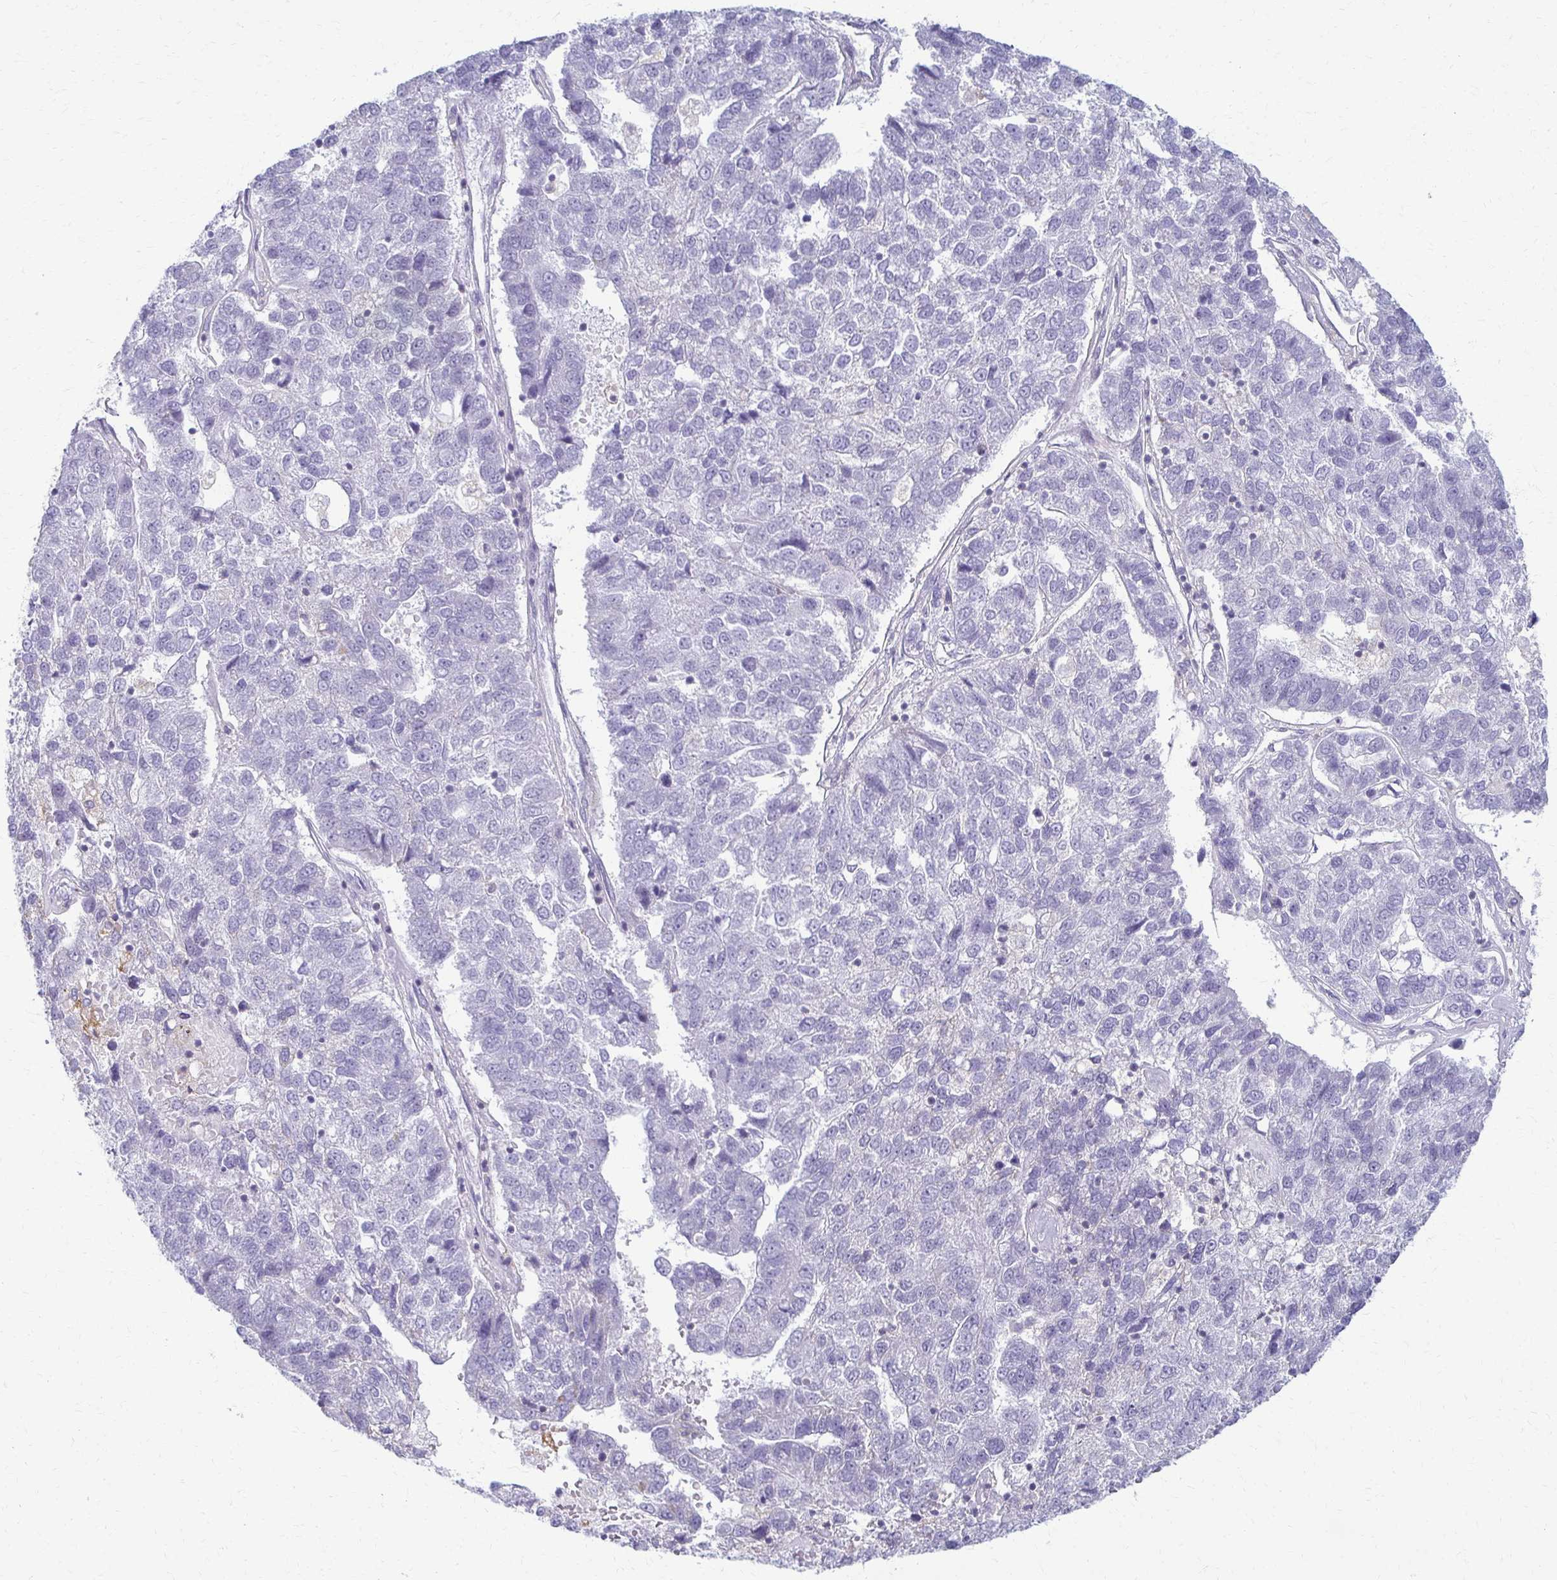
{"staining": {"intensity": "negative", "quantity": "none", "location": "none"}, "tissue": "pancreatic cancer", "cell_type": "Tumor cells", "image_type": "cancer", "snomed": [{"axis": "morphology", "description": "Adenocarcinoma, NOS"}, {"axis": "topography", "description": "Pancreas"}], "caption": "This is a histopathology image of immunohistochemistry staining of pancreatic adenocarcinoma, which shows no expression in tumor cells.", "gene": "FCGR2B", "patient": {"sex": "female", "age": 61}}